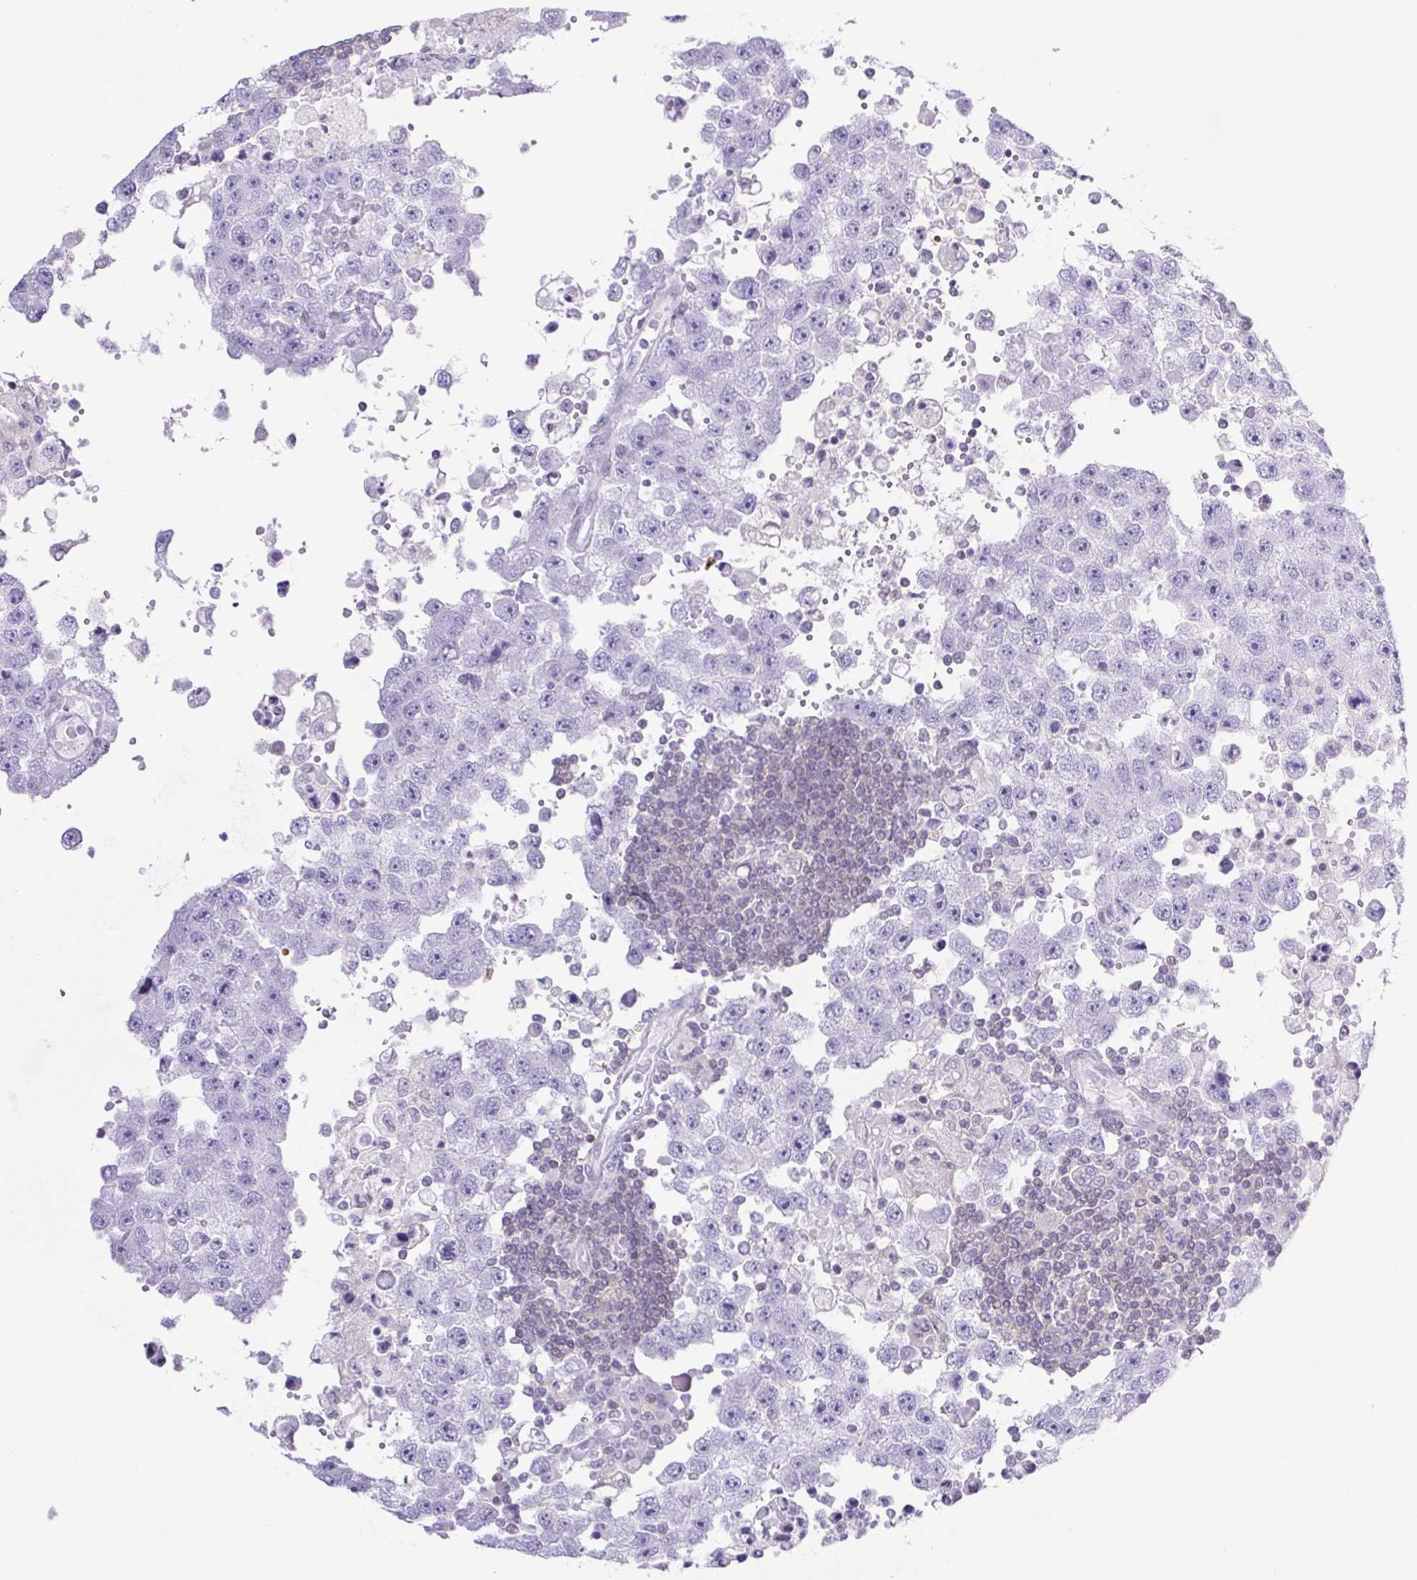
{"staining": {"intensity": "negative", "quantity": "none", "location": "none"}, "tissue": "testis cancer", "cell_type": "Tumor cells", "image_type": "cancer", "snomed": [{"axis": "morphology", "description": "Carcinoma, Embryonal, NOS"}, {"axis": "topography", "description": "Testis"}], "caption": "Tumor cells show no significant positivity in testis cancer.", "gene": "SYNPR", "patient": {"sex": "male", "age": 83}}